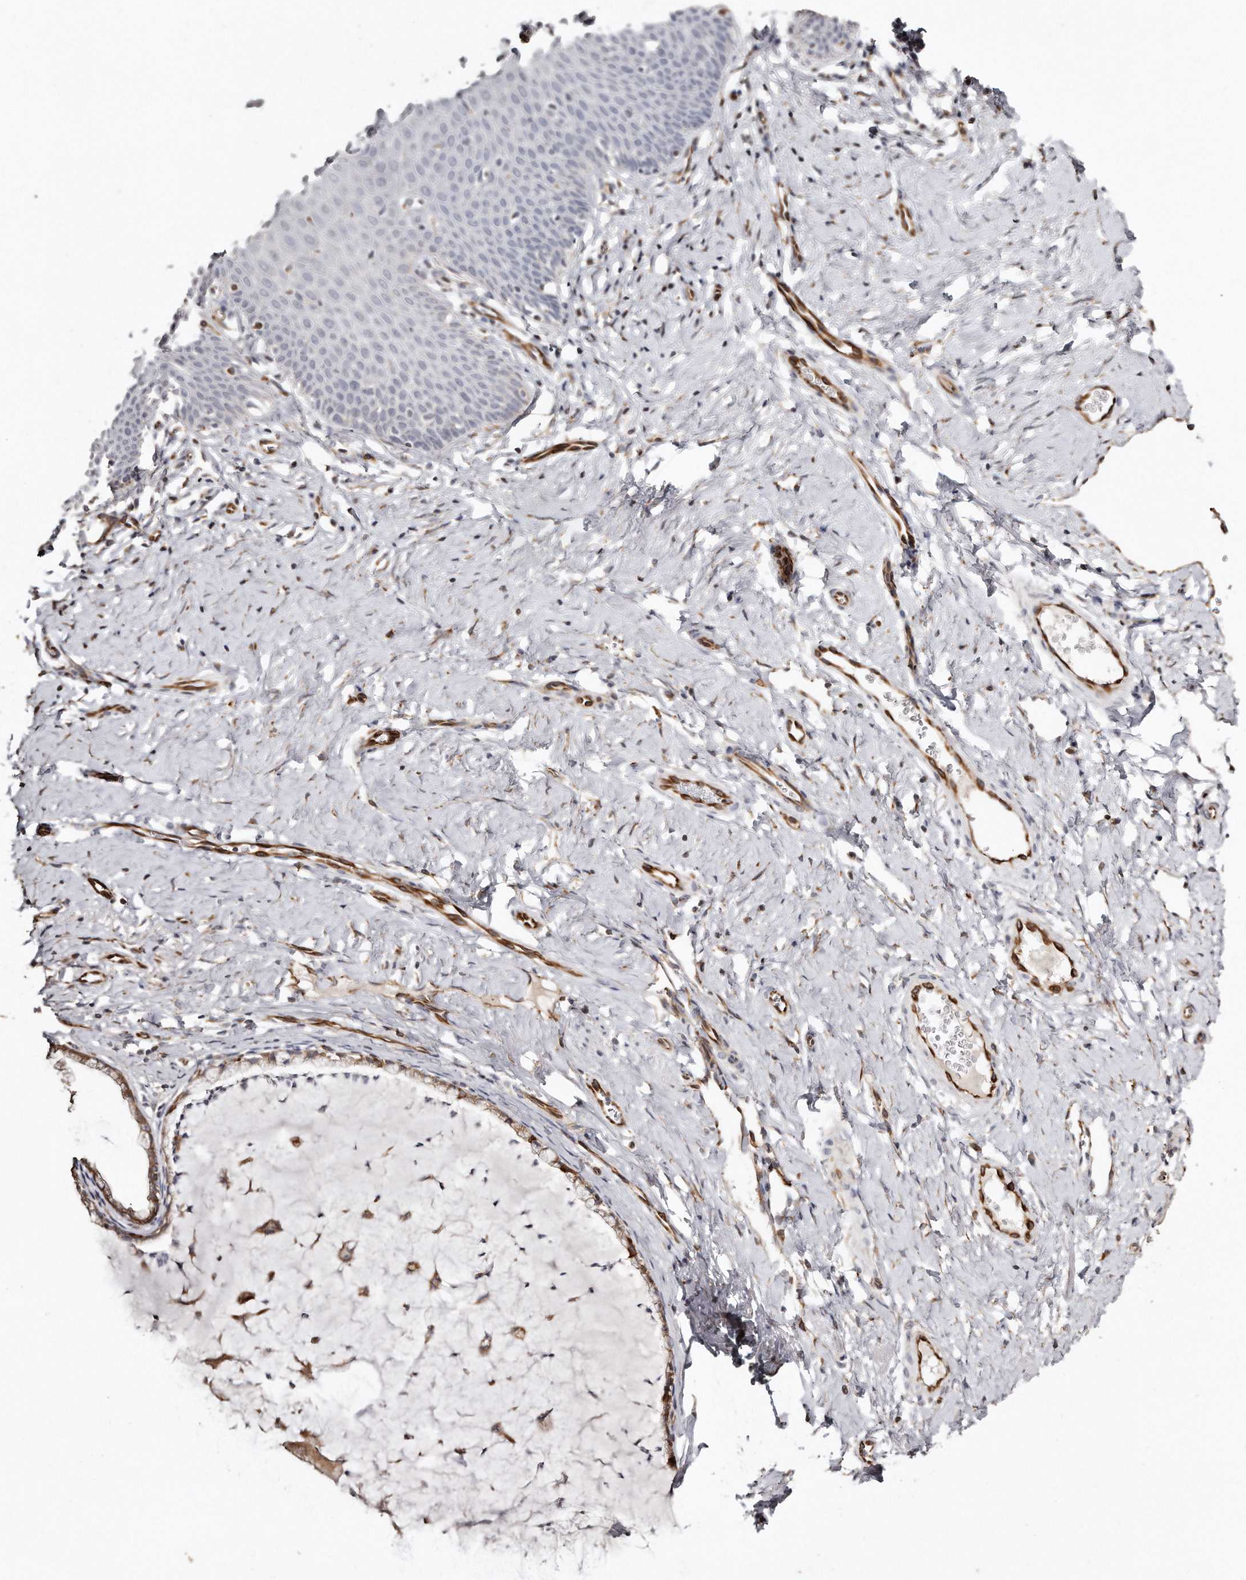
{"staining": {"intensity": "moderate", "quantity": ">75%", "location": "cytoplasmic/membranous"}, "tissue": "cervix", "cell_type": "Glandular cells", "image_type": "normal", "snomed": [{"axis": "morphology", "description": "Normal tissue, NOS"}, {"axis": "topography", "description": "Cervix"}], "caption": "Benign cervix was stained to show a protein in brown. There is medium levels of moderate cytoplasmic/membranous positivity in about >75% of glandular cells. Nuclei are stained in blue.", "gene": "ZYG11A", "patient": {"sex": "female", "age": 36}}